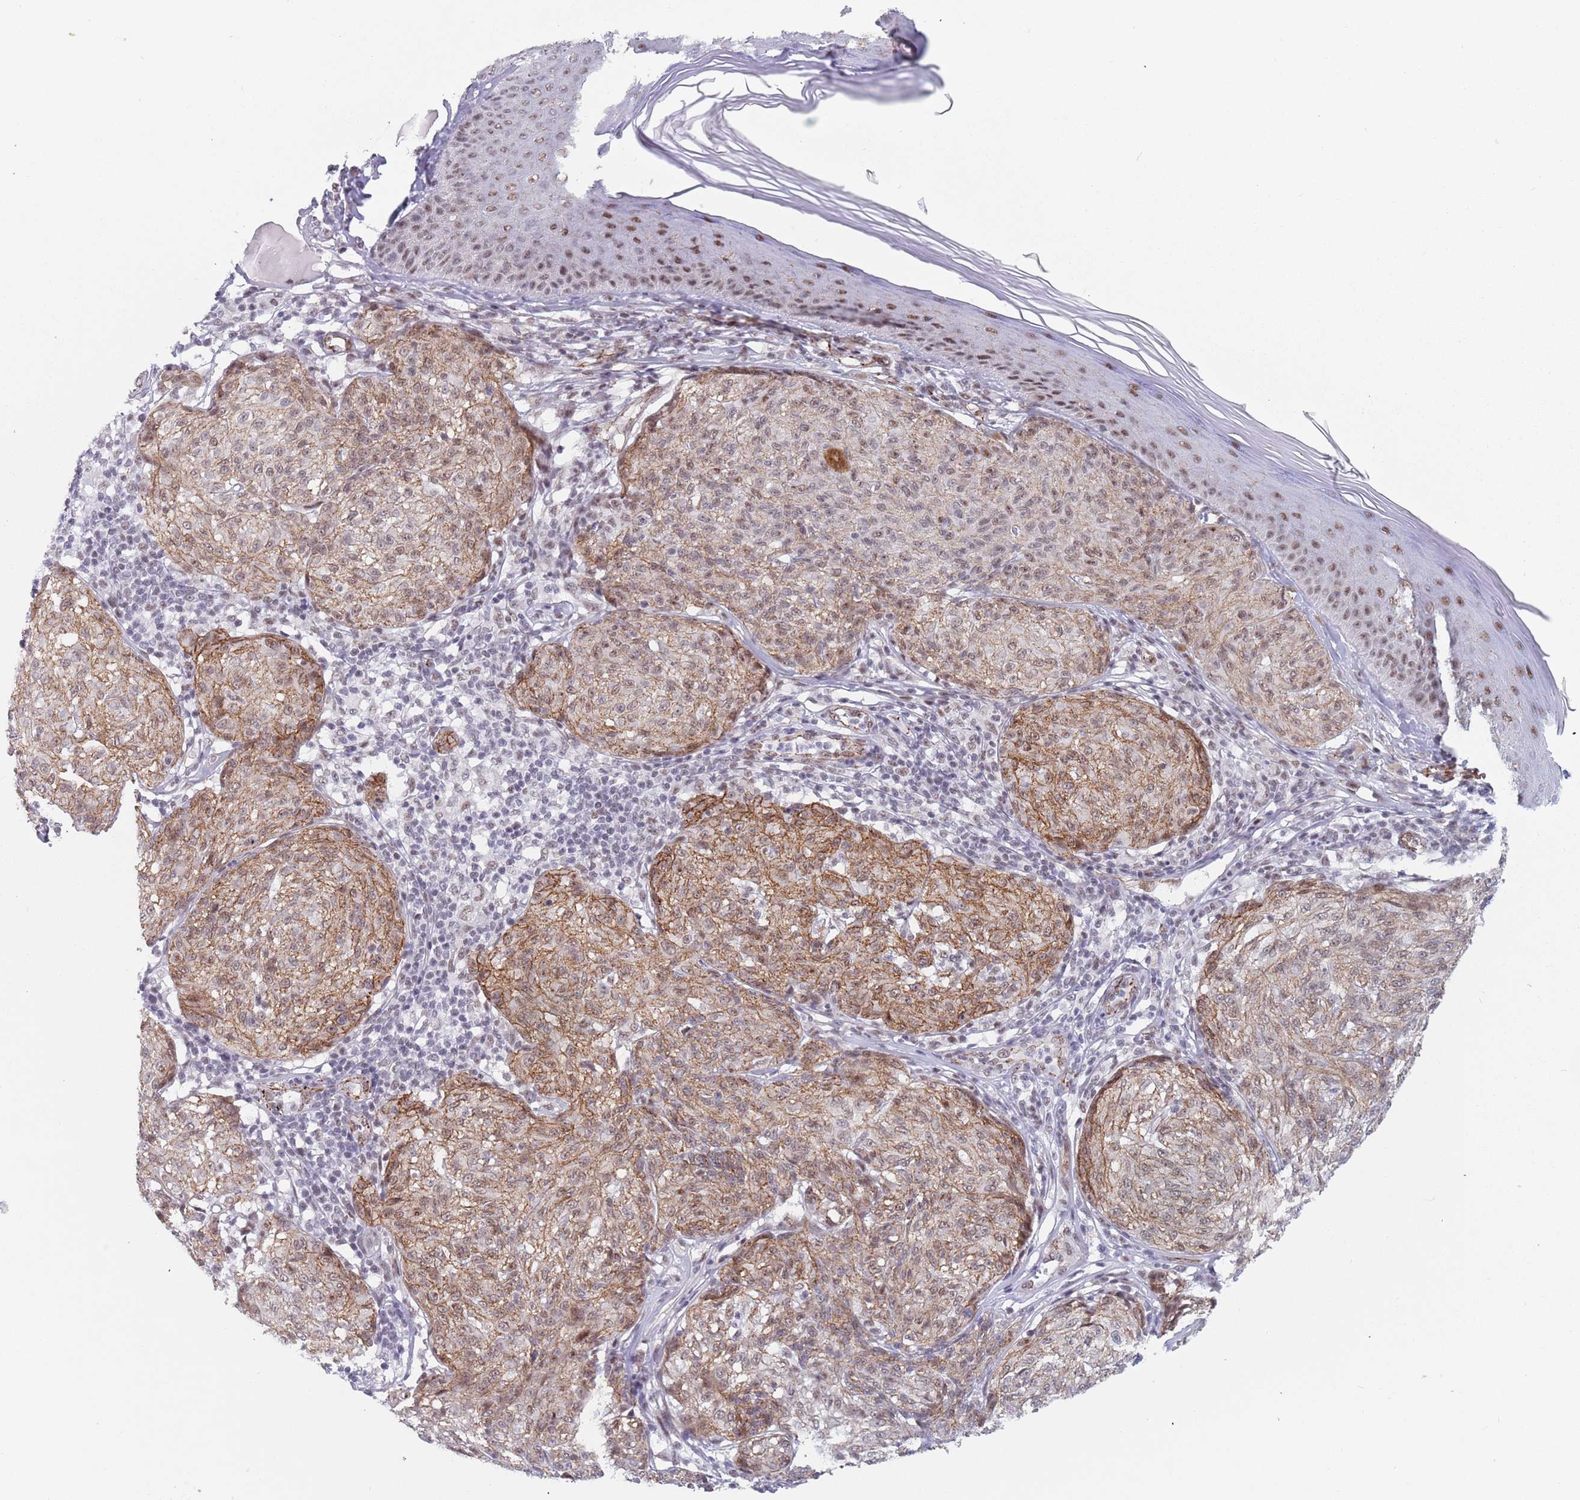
{"staining": {"intensity": "moderate", "quantity": ">75%", "location": "cytoplasmic/membranous,nuclear"}, "tissue": "melanoma", "cell_type": "Tumor cells", "image_type": "cancer", "snomed": [{"axis": "morphology", "description": "Malignant melanoma, NOS"}, {"axis": "topography", "description": "Skin"}], "caption": "Immunohistochemistry (DAB (3,3'-diaminobenzidine)) staining of malignant melanoma shows moderate cytoplasmic/membranous and nuclear protein expression in approximately >75% of tumor cells.", "gene": "OR5A2", "patient": {"sex": "female", "age": 63}}